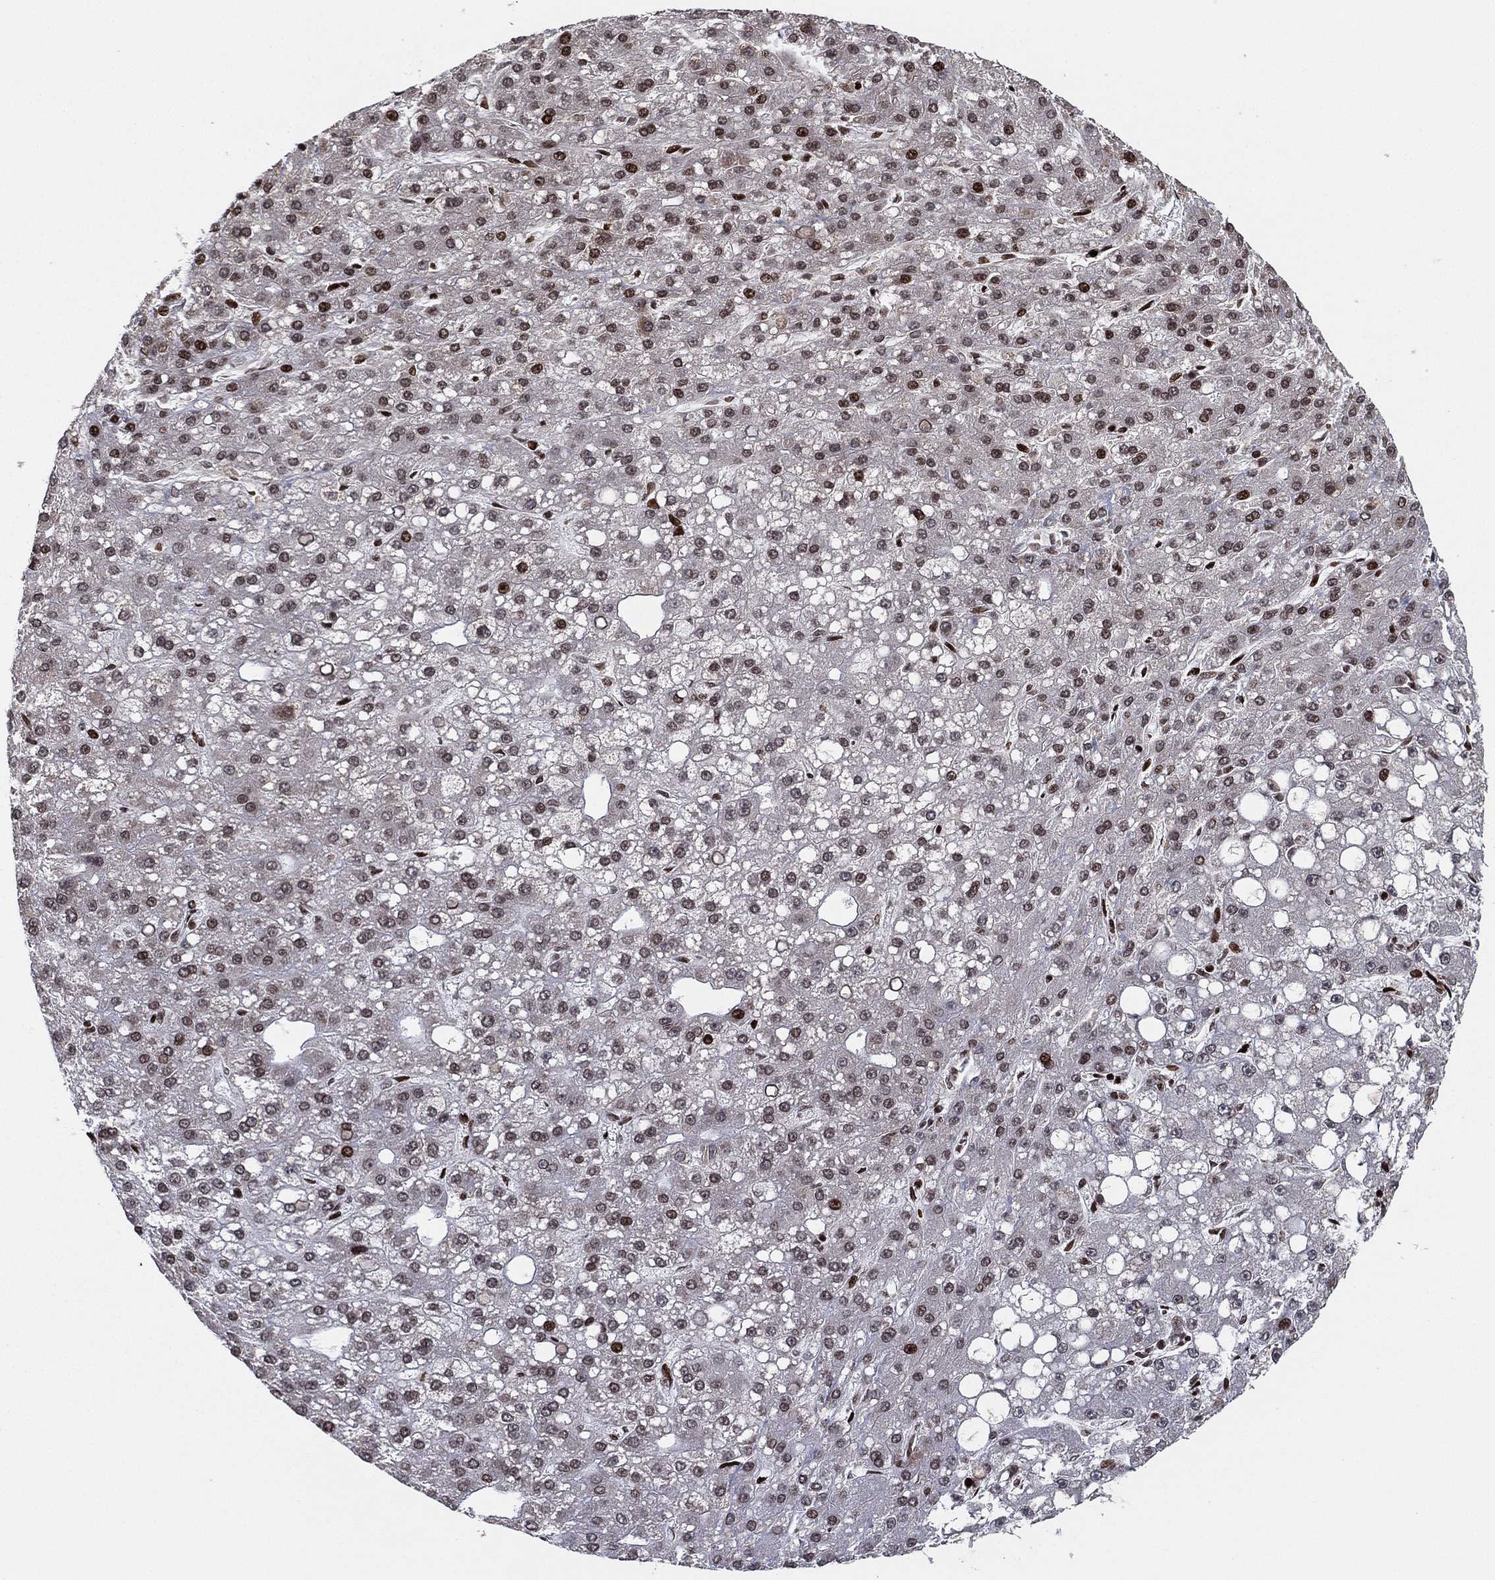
{"staining": {"intensity": "moderate", "quantity": "25%-75%", "location": "nuclear"}, "tissue": "liver cancer", "cell_type": "Tumor cells", "image_type": "cancer", "snomed": [{"axis": "morphology", "description": "Carcinoma, Hepatocellular, NOS"}, {"axis": "topography", "description": "Liver"}], "caption": "Liver cancer (hepatocellular carcinoma) stained with DAB (3,3'-diaminobenzidine) immunohistochemistry exhibits medium levels of moderate nuclear positivity in about 25%-75% of tumor cells. Nuclei are stained in blue.", "gene": "MFSD14A", "patient": {"sex": "male", "age": 67}}